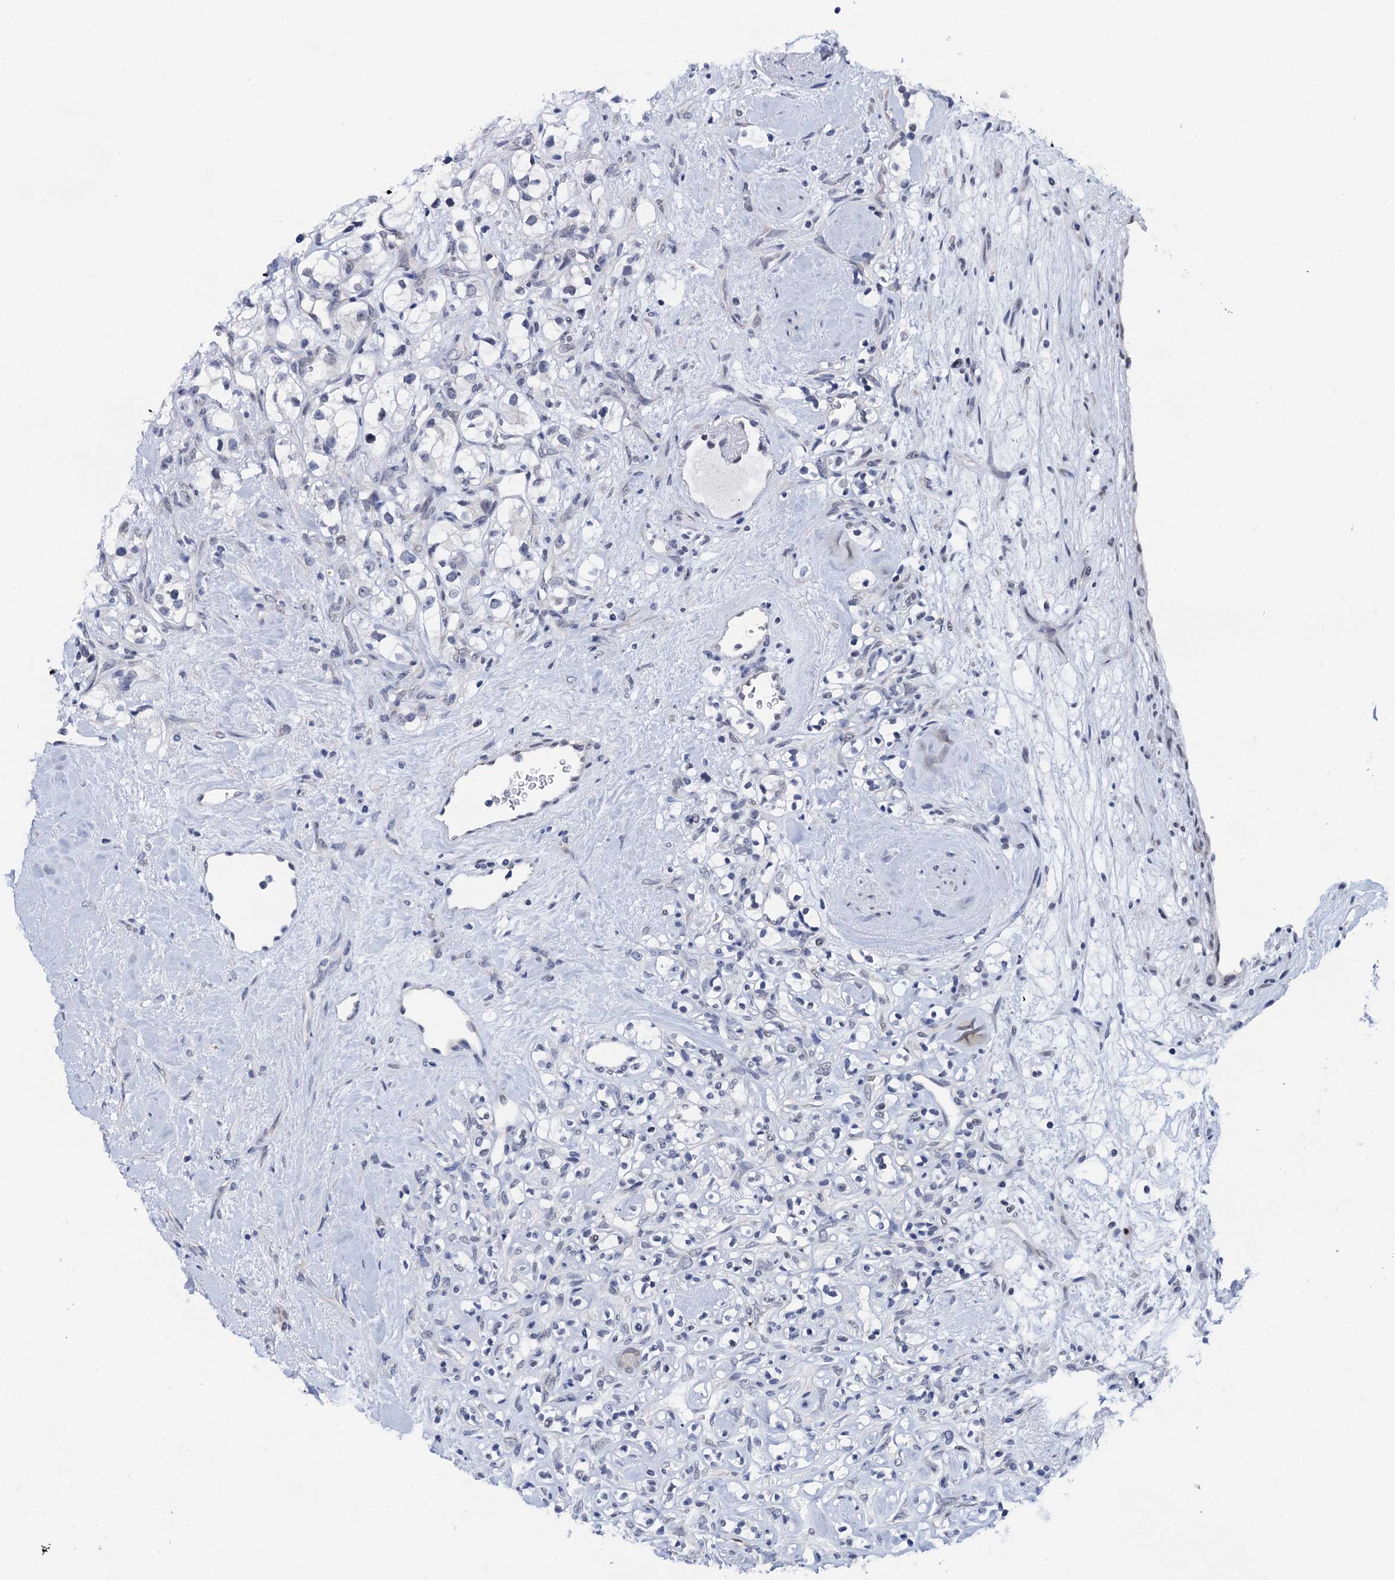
{"staining": {"intensity": "negative", "quantity": "none", "location": "none"}, "tissue": "renal cancer", "cell_type": "Tumor cells", "image_type": "cancer", "snomed": [{"axis": "morphology", "description": "Adenocarcinoma, NOS"}, {"axis": "topography", "description": "Kidney"}], "caption": "The micrograph displays no staining of tumor cells in renal cancer.", "gene": "C16orf87", "patient": {"sex": "male", "age": 77}}